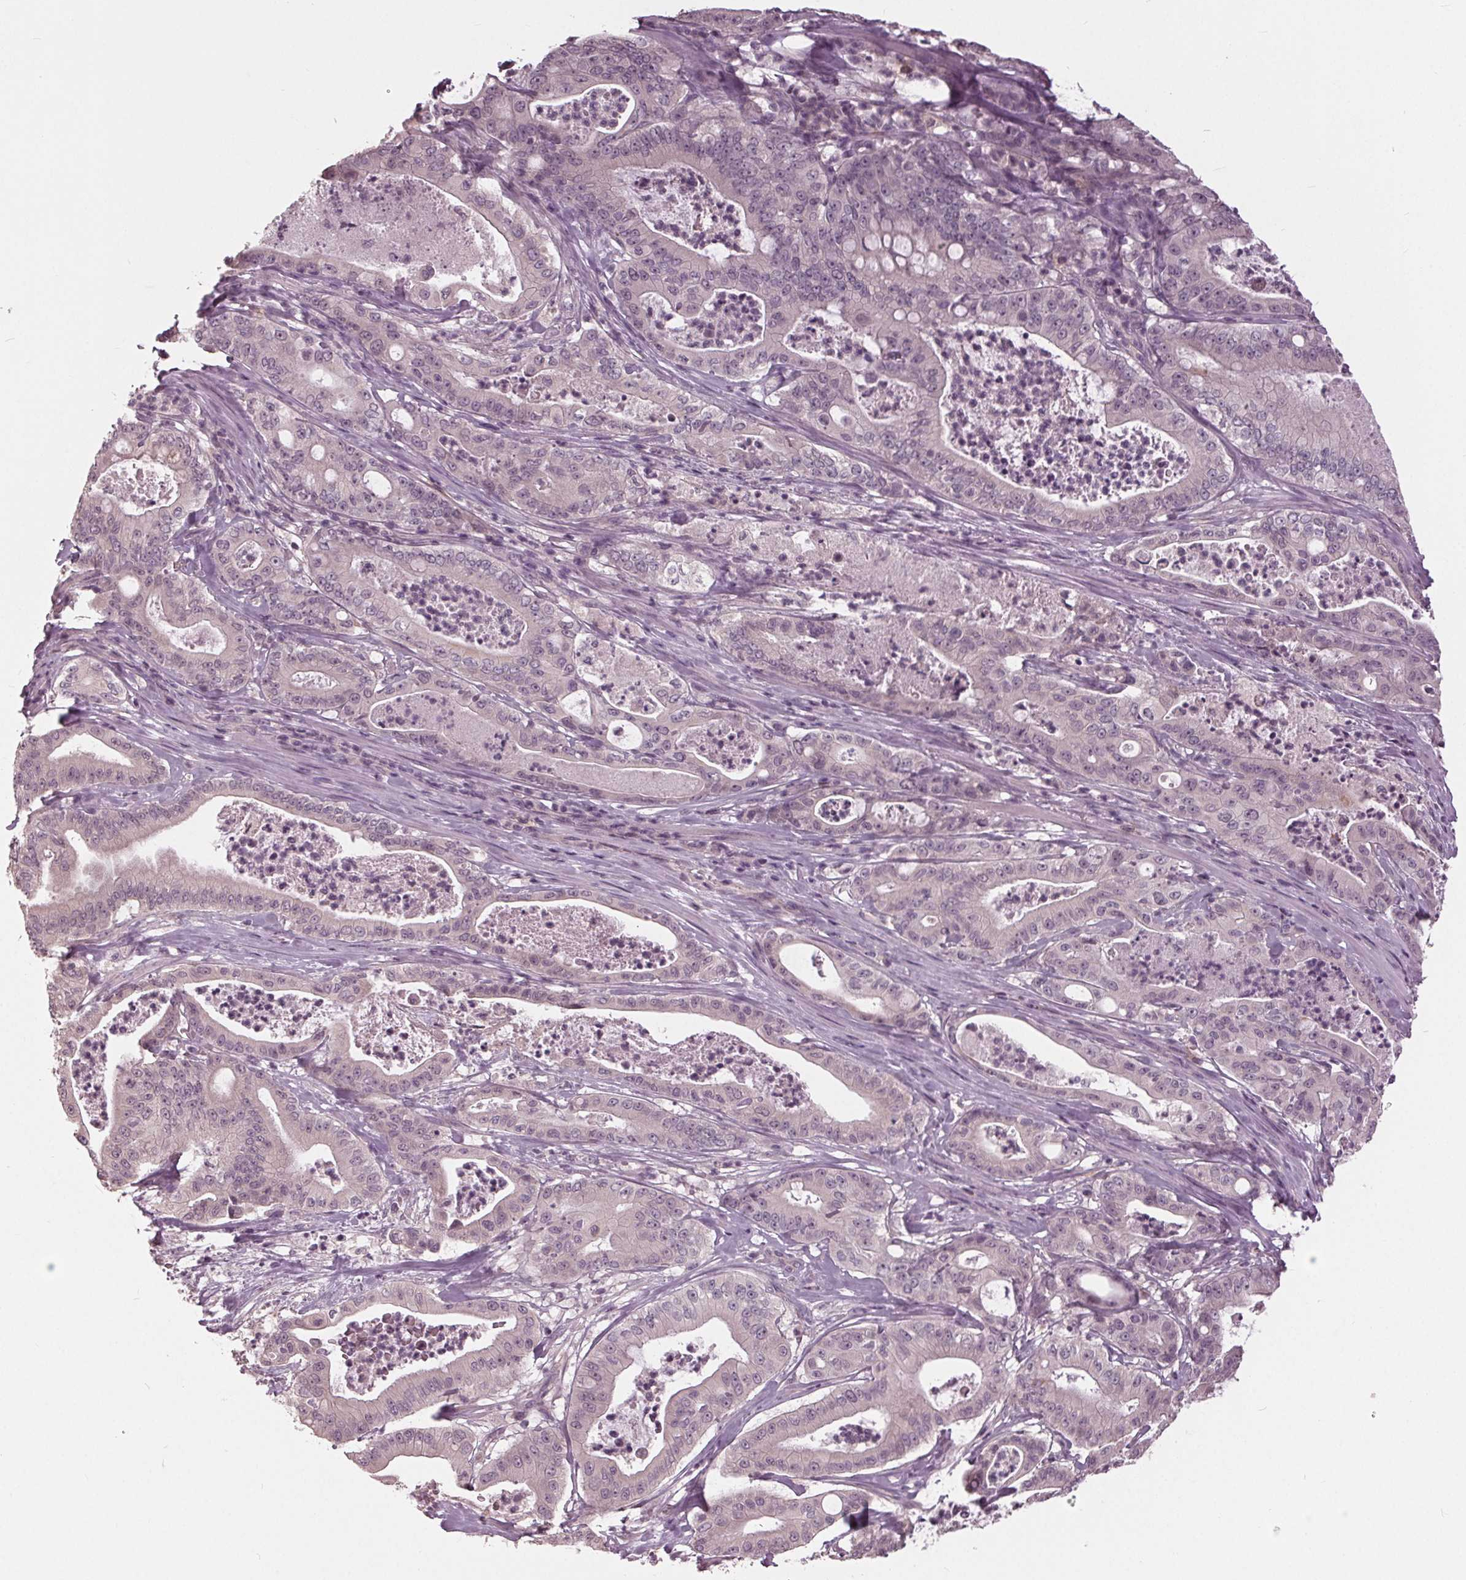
{"staining": {"intensity": "negative", "quantity": "none", "location": "none"}, "tissue": "pancreatic cancer", "cell_type": "Tumor cells", "image_type": "cancer", "snomed": [{"axis": "morphology", "description": "Adenocarcinoma, NOS"}, {"axis": "topography", "description": "Pancreas"}], "caption": "IHC photomicrograph of neoplastic tissue: adenocarcinoma (pancreatic) stained with DAB exhibits no significant protein positivity in tumor cells.", "gene": "SIGLEC6", "patient": {"sex": "male", "age": 71}}